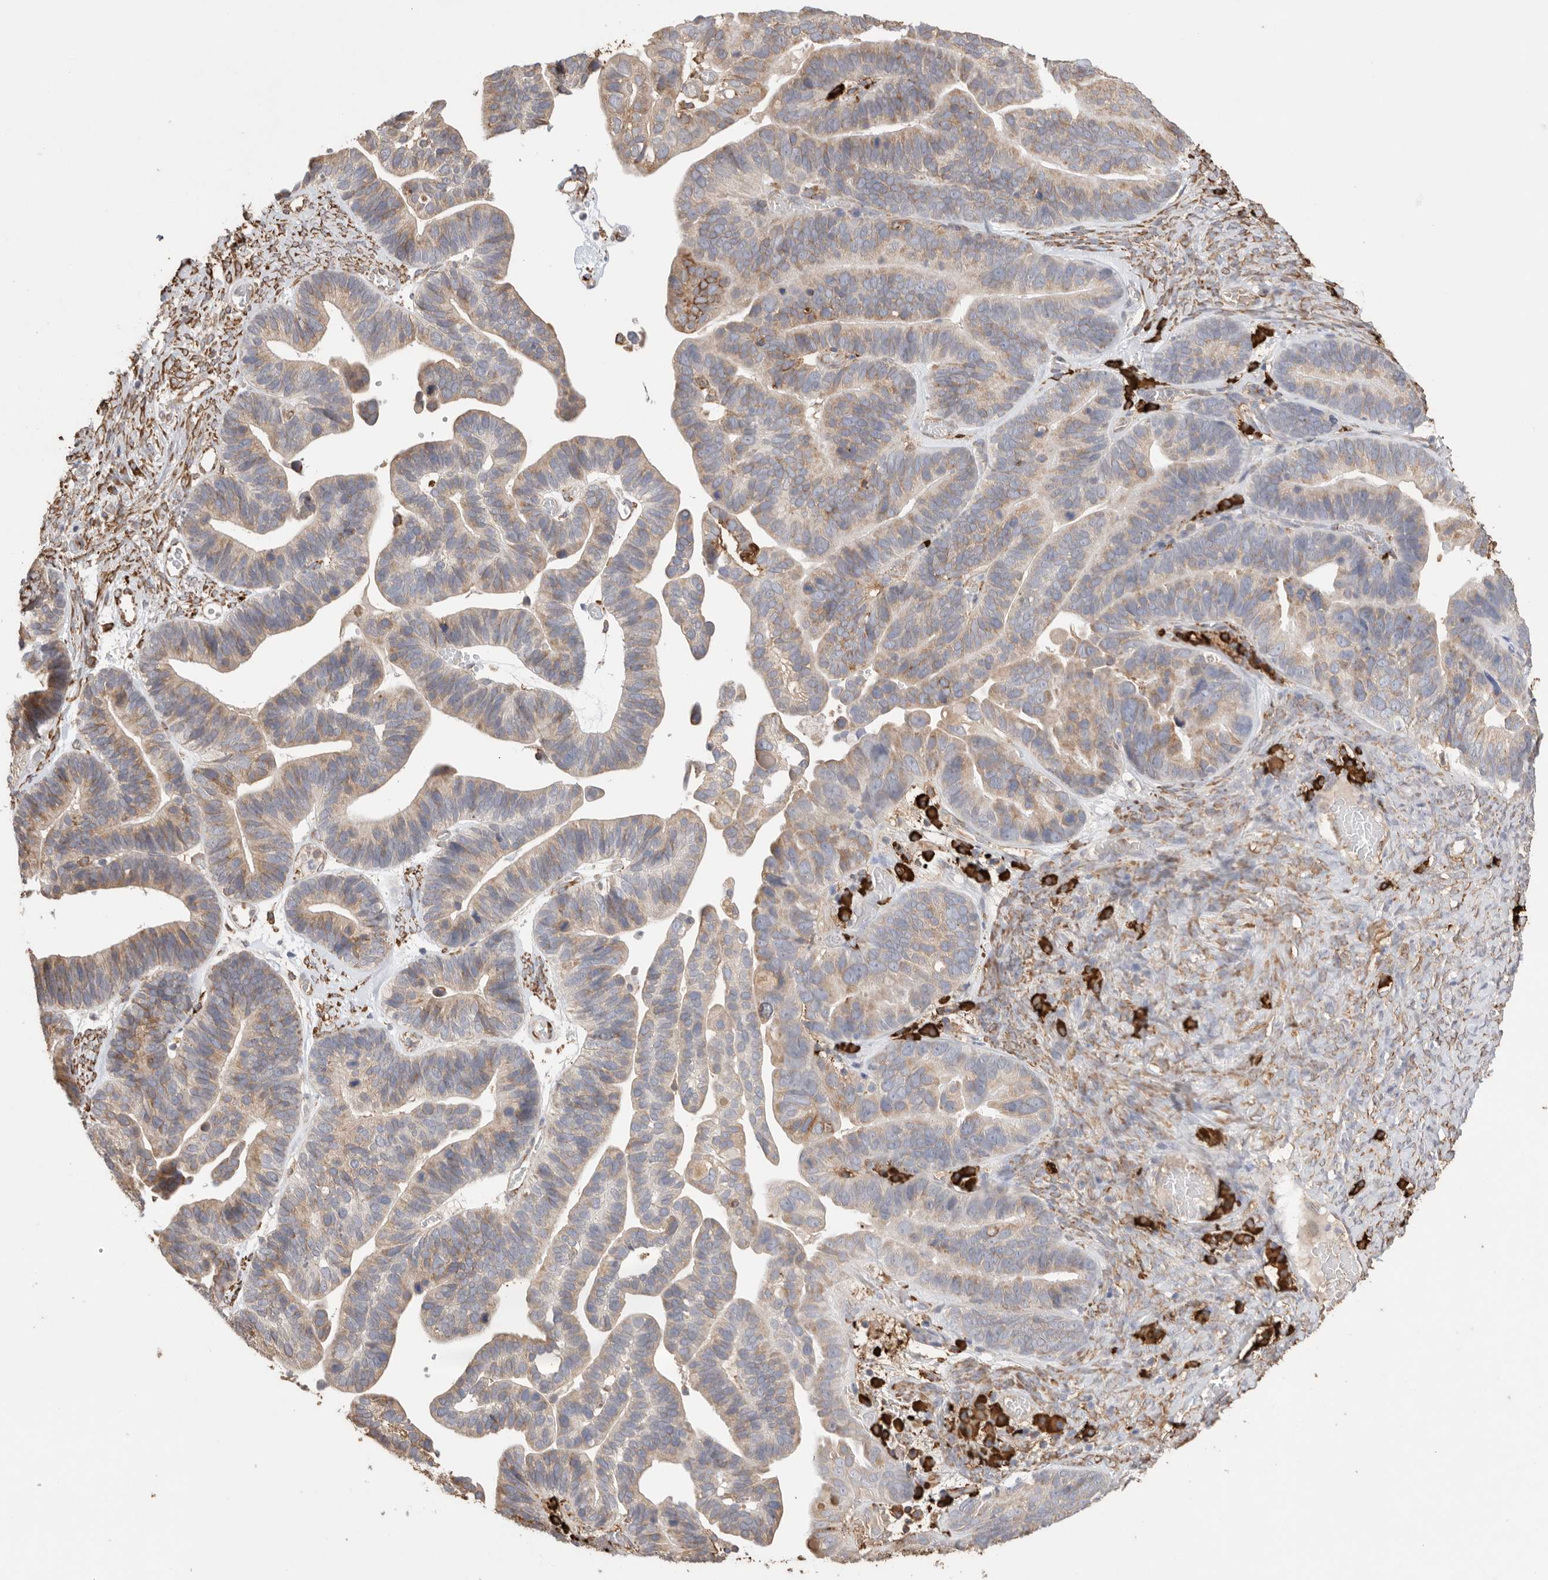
{"staining": {"intensity": "moderate", "quantity": ">75%", "location": "cytoplasmic/membranous"}, "tissue": "ovarian cancer", "cell_type": "Tumor cells", "image_type": "cancer", "snomed": [{"axis": "morphology", "description": "Cystadenocarcinoma, serous, NOS"}, {"axis": "topography", "description": "Ovary"}], "caption": "Moderate cytoplasmic/membranous protein staining is appreciated in about >75% of tumor cells in serous cystadenocarcinoma (ovarian). The staining is performed using DAB (3,3'-diaminobenzidine) brown chromogen to label protein expression. The nuclei are counter-stained blue using hematoxylin.", "gene": "BLOC1S5", "patient": {"sex": "female", "age": 56}}